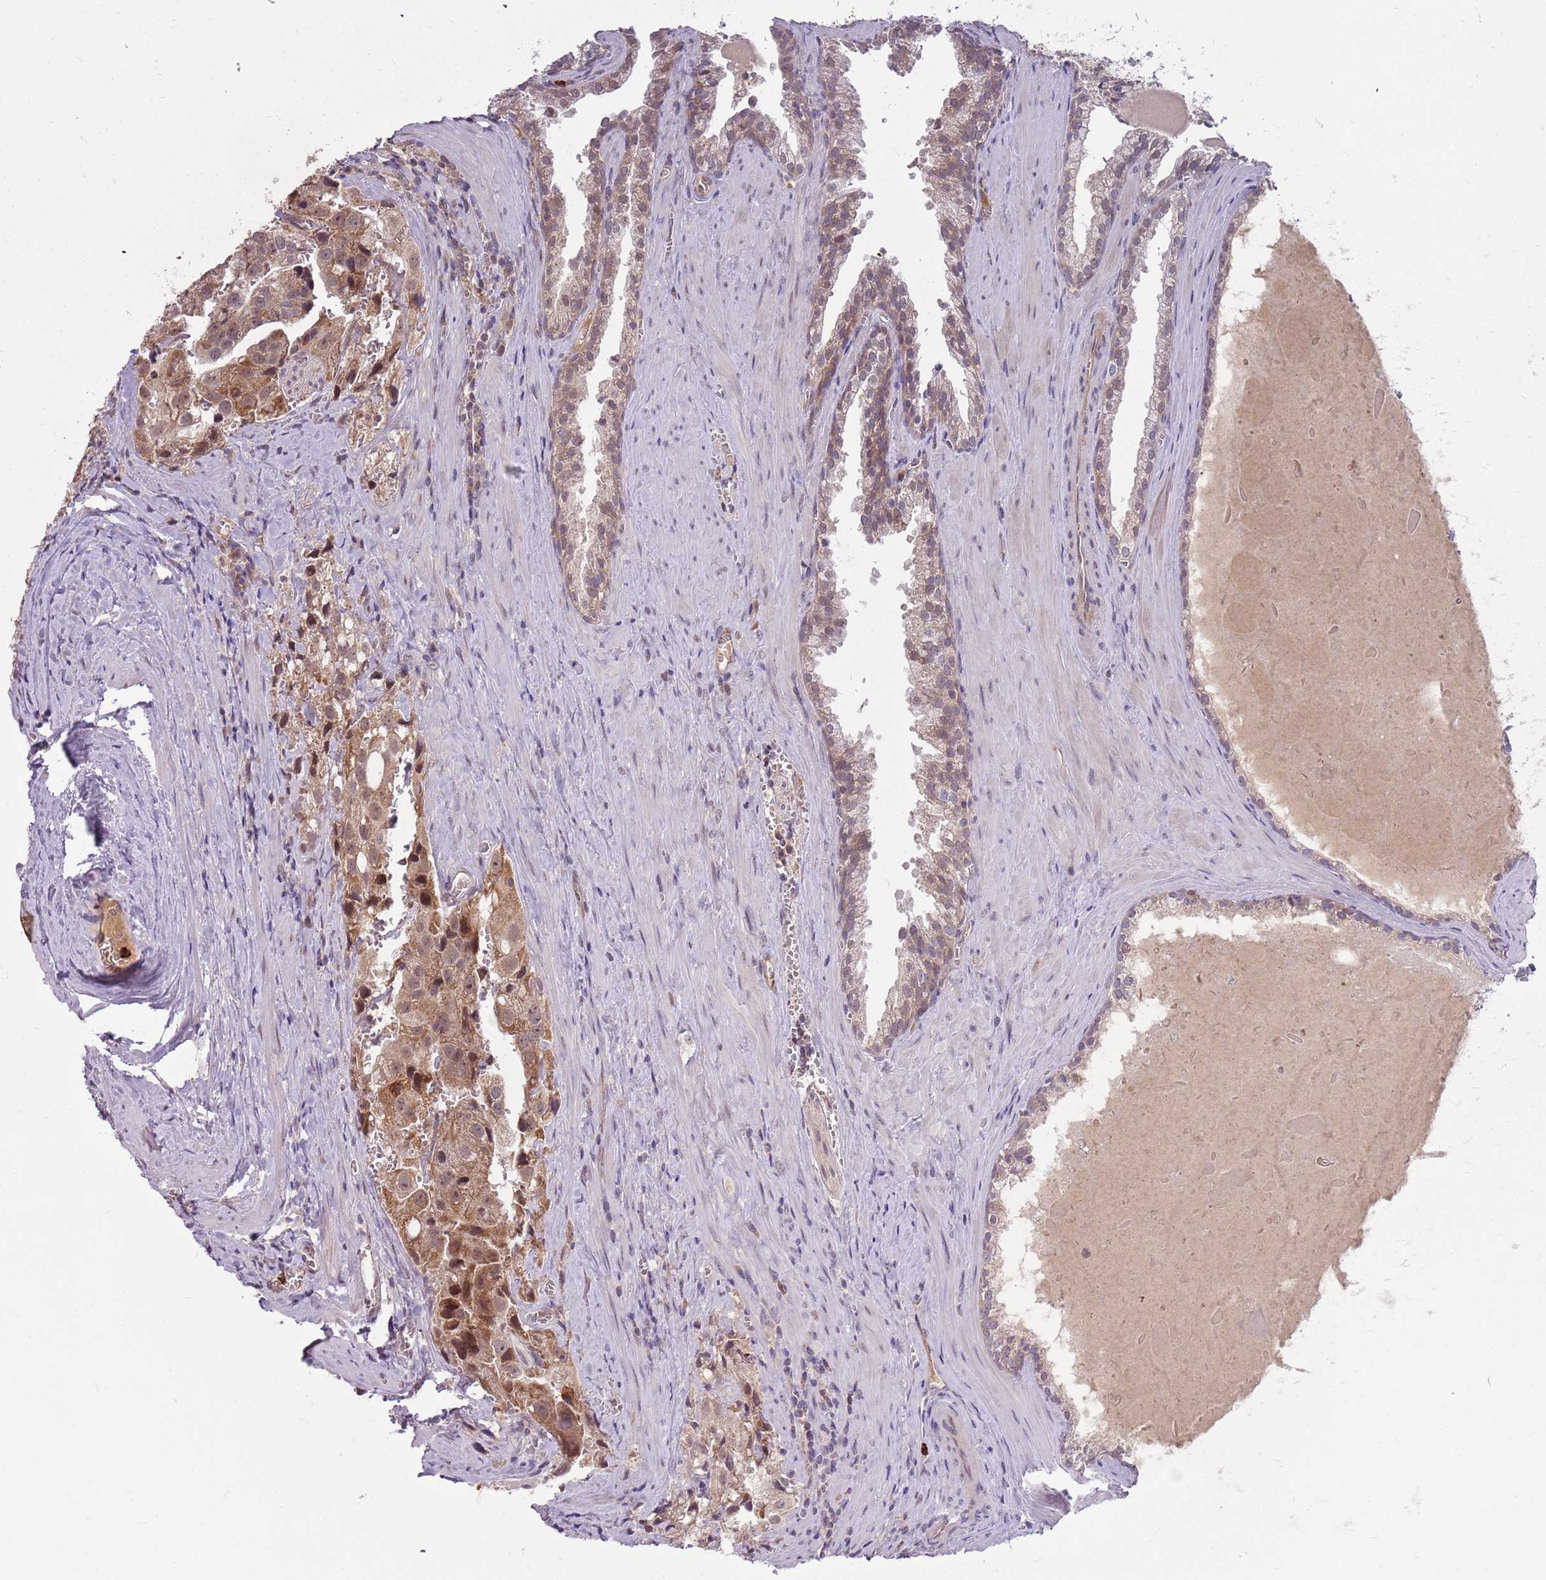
{"staining": {"intensity": "moderate", "quantity": ">75%", "location": "cytoplasmic/membranous"}, "tissue": "prostate cancer", "cell_type": "Tumor cells", "image_type": "cancer", "snomed": [{"axis": "morphology", "description": "Adenocarcinoma, High grade"}, {"axis": "topography", "description": "Prostate"}], "caption": "Immunohistochemical staining of prostate cancer (high-grade adenocarcinoma) displays medium levels of moderate cytoplasmic/membranous positivity in about >75% of tumor cells.", "gene": "NBPF6", "patient": {"sex": "male", "age": 68}}